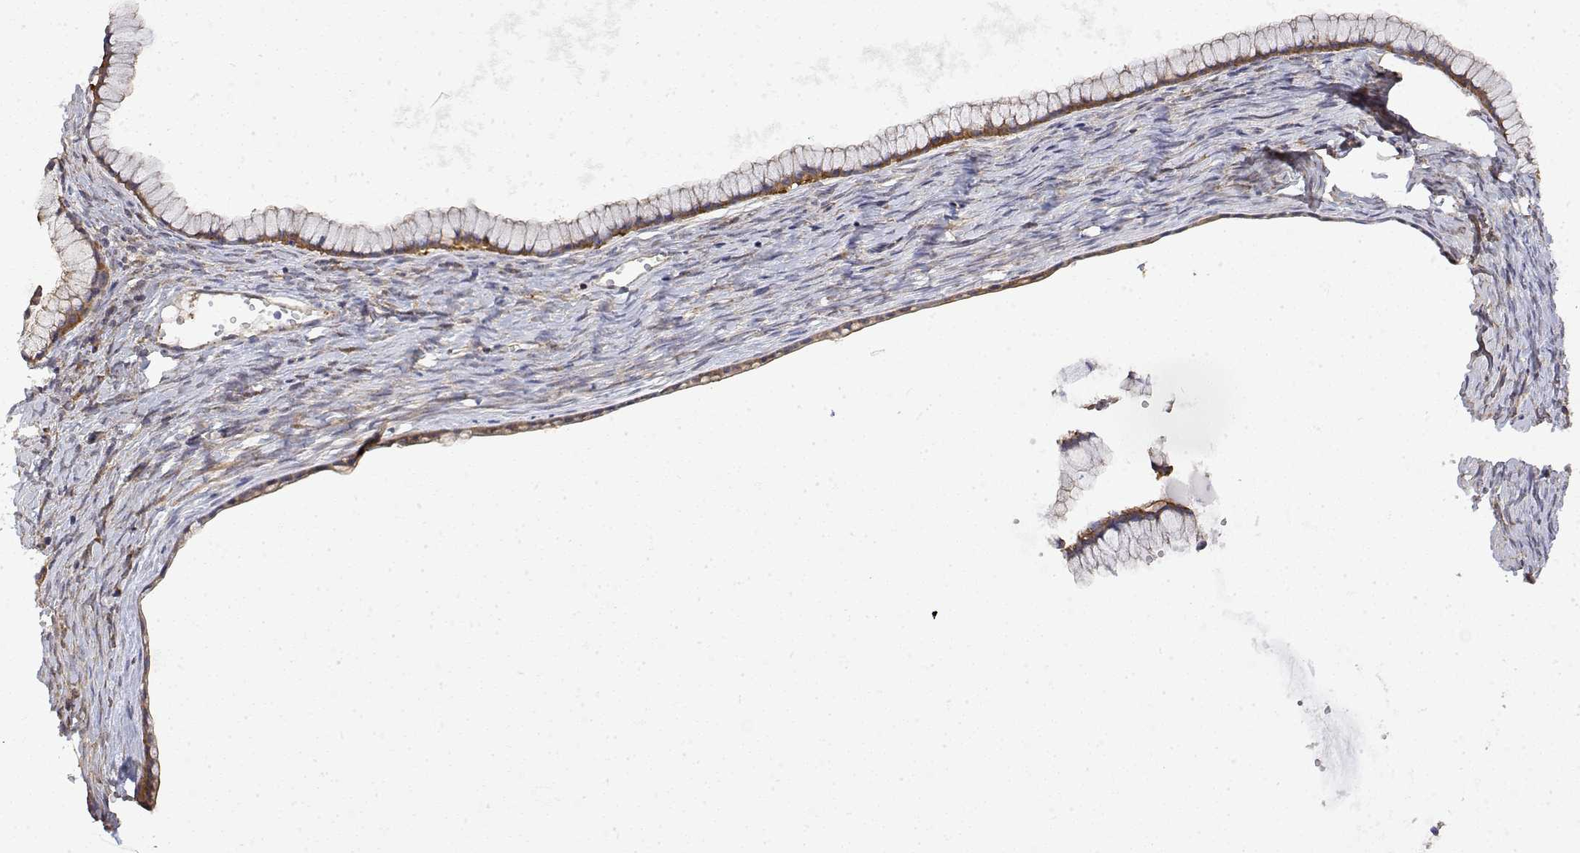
{"staining": {"intensity": "weak", "quantity": ">75%", "location": "cytoplasmic/membranous"}, "tissue": "ovarian cancer", "cell_type": "Tumor cells", "image_type": "cancer", "snomed": [{"axis": "morphology", "description": "Cystadenocarcinoma, mucinous, NOS"}, {"axis": "topography", "description": "Ovary"}], "caption": "A brown stain labels weak cytoplasmic/membranous positivity of a protein in mucinous cystadenocarcinoma (ovarian) tumor cells.", "gene": "PACSIN2", "patient": {"sex": "female", "age": 41}}